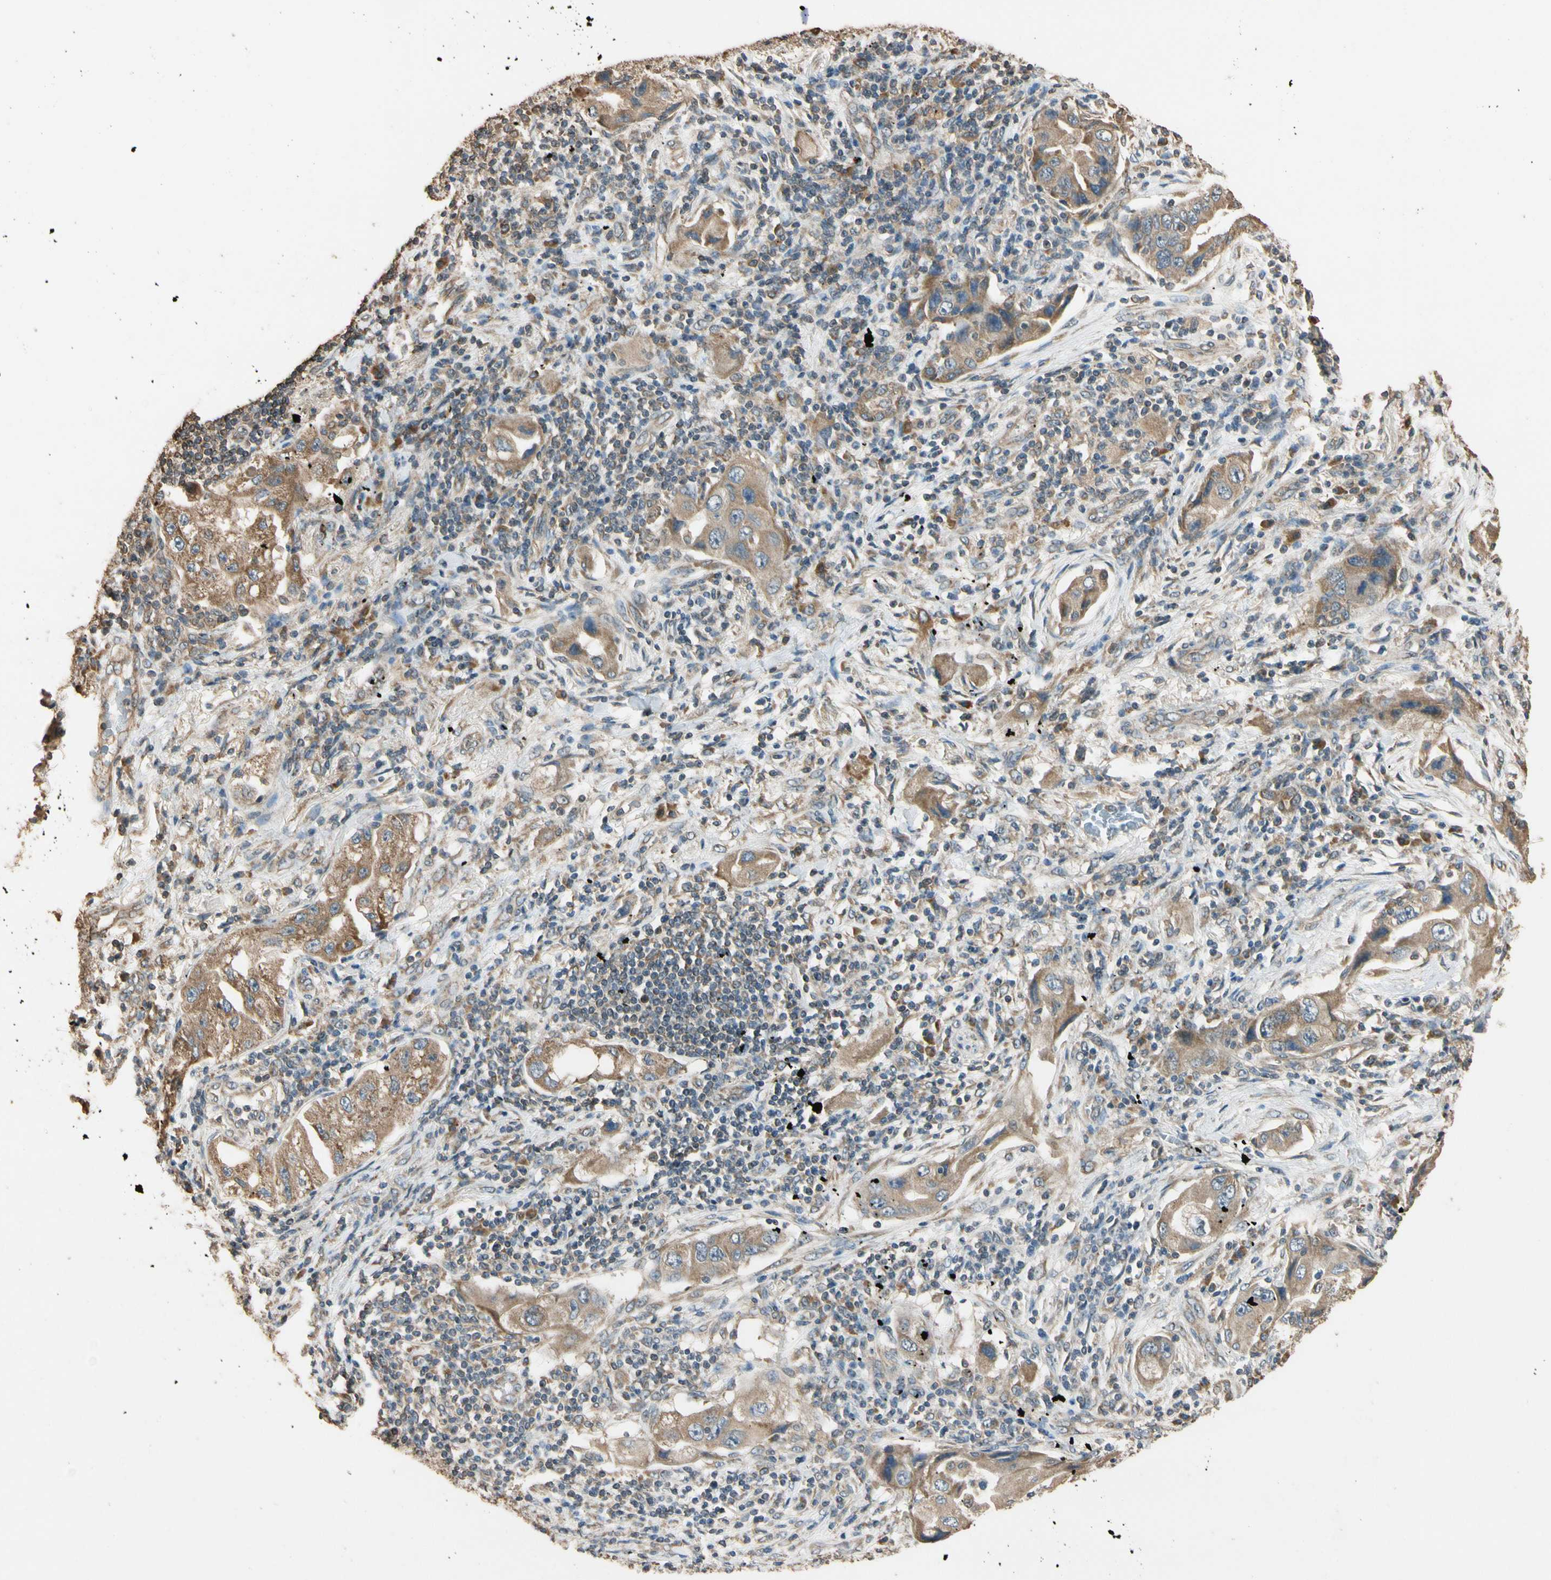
{"staining": {"intensity": "moderate", "quantity": ">75%", "location": "cytoplasmic/membranous"}, "tissue": "lung cancer", "cell_type": "Tumor cells", "image_type": "cancer", "snomed": [{"axis": "morphology", "description": "Adenocarcinoma, NOS"}, {"axis": "topography", "description": "Lung"}], "caption": "This micrograph displays lung adenocarcinoma stained with immunohistochemistry to label a protein in brown. The cytoplasmic/membranous of tumor cells show moderate positivity for the protein. Nuclei are counter-stained blue.", "gene": "STX18", "patient": {"sex": "female", "age": 65}}